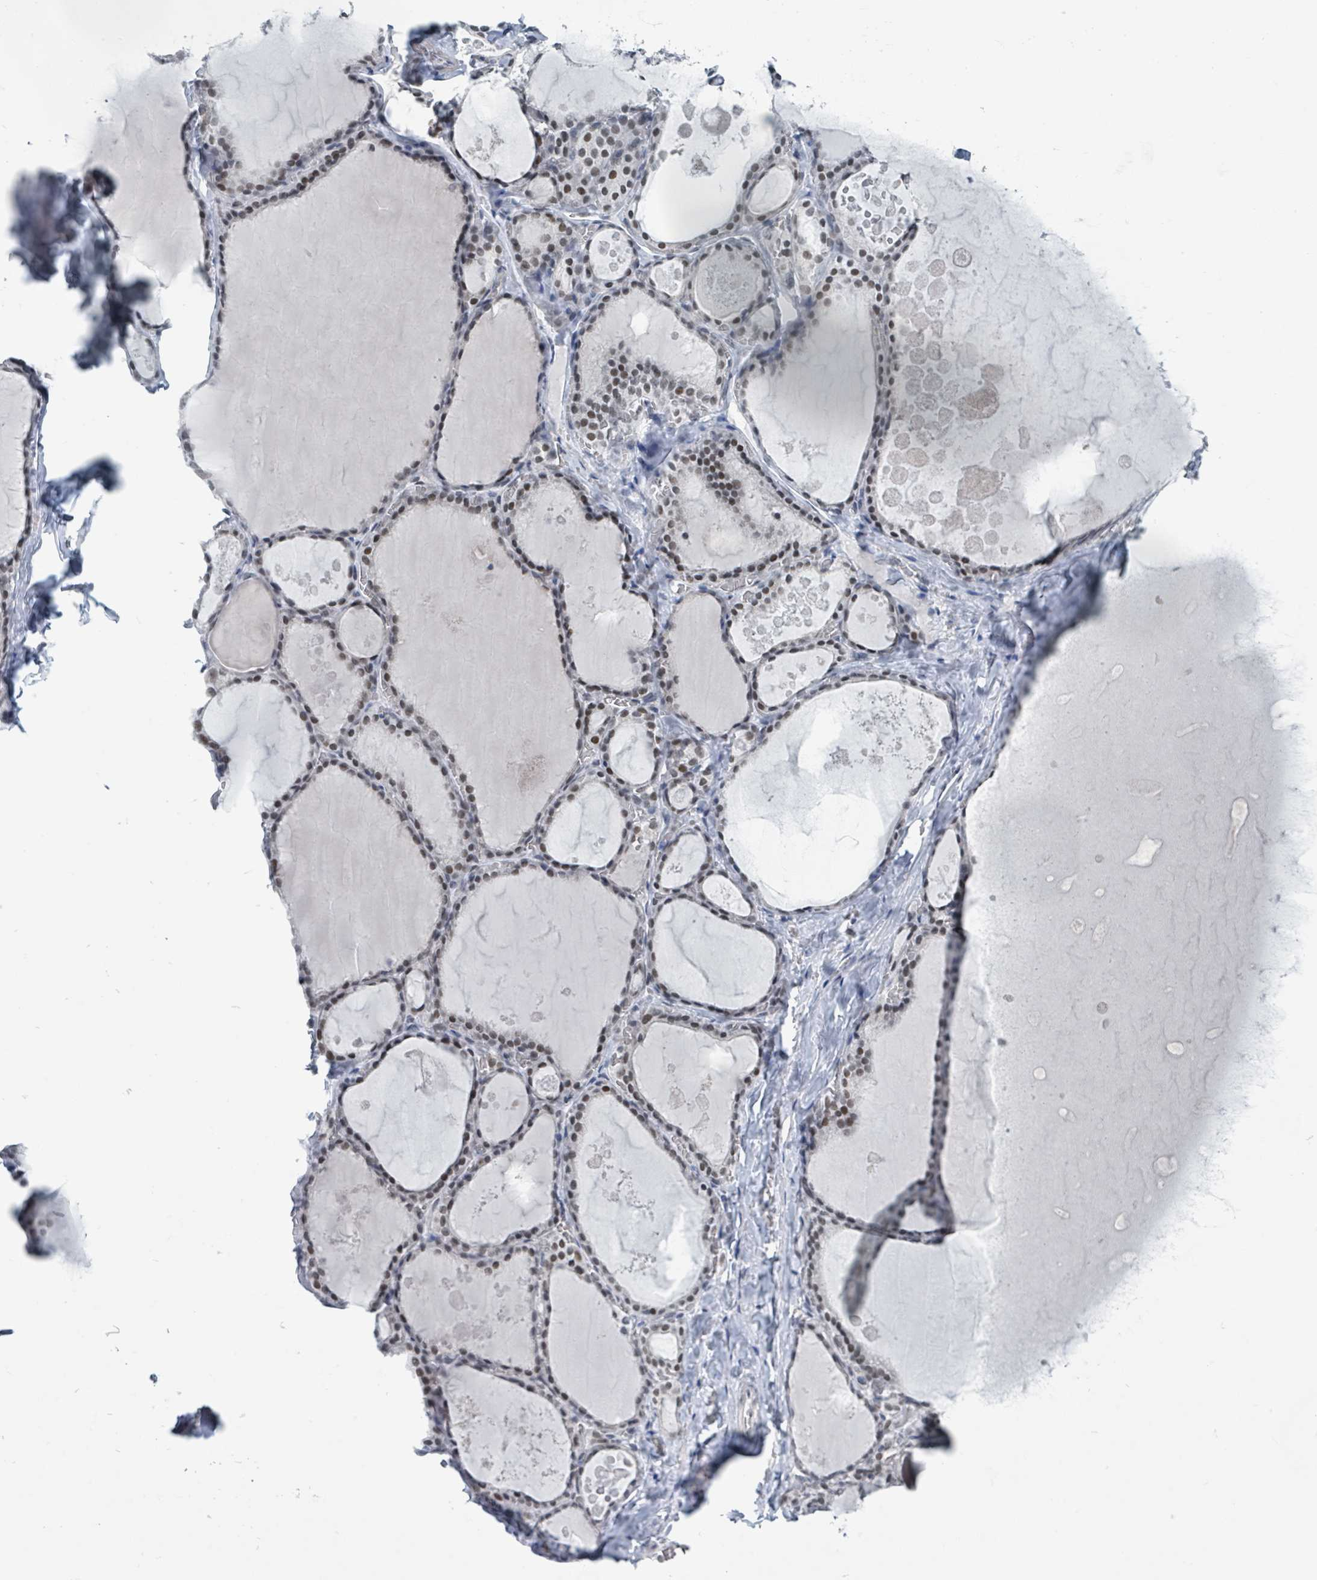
{"staining": {"intensity": "moderate", "quantity": "25%-75%", "location": "nuclear"}, "tissue": "thyroid gland", "cell_type": "Glandular cells", "image_type": "normal", "snomed": [{"axis": "morphology", "description": "Normal tissue, NOS"}, {"axis": "topography", "description": "Thyroid gland"}], "caption": "High-magnification brightfield microscopy of unremarkable thyroid gland stained with DAB (brown) and counterstained with hematoxylin (blue). glandular cells exhibit moderate nuclear staining is present in approximately25%-75% of cells.", "gene": "EHMT2", "patient": {"sex": "male", "age": 56}}